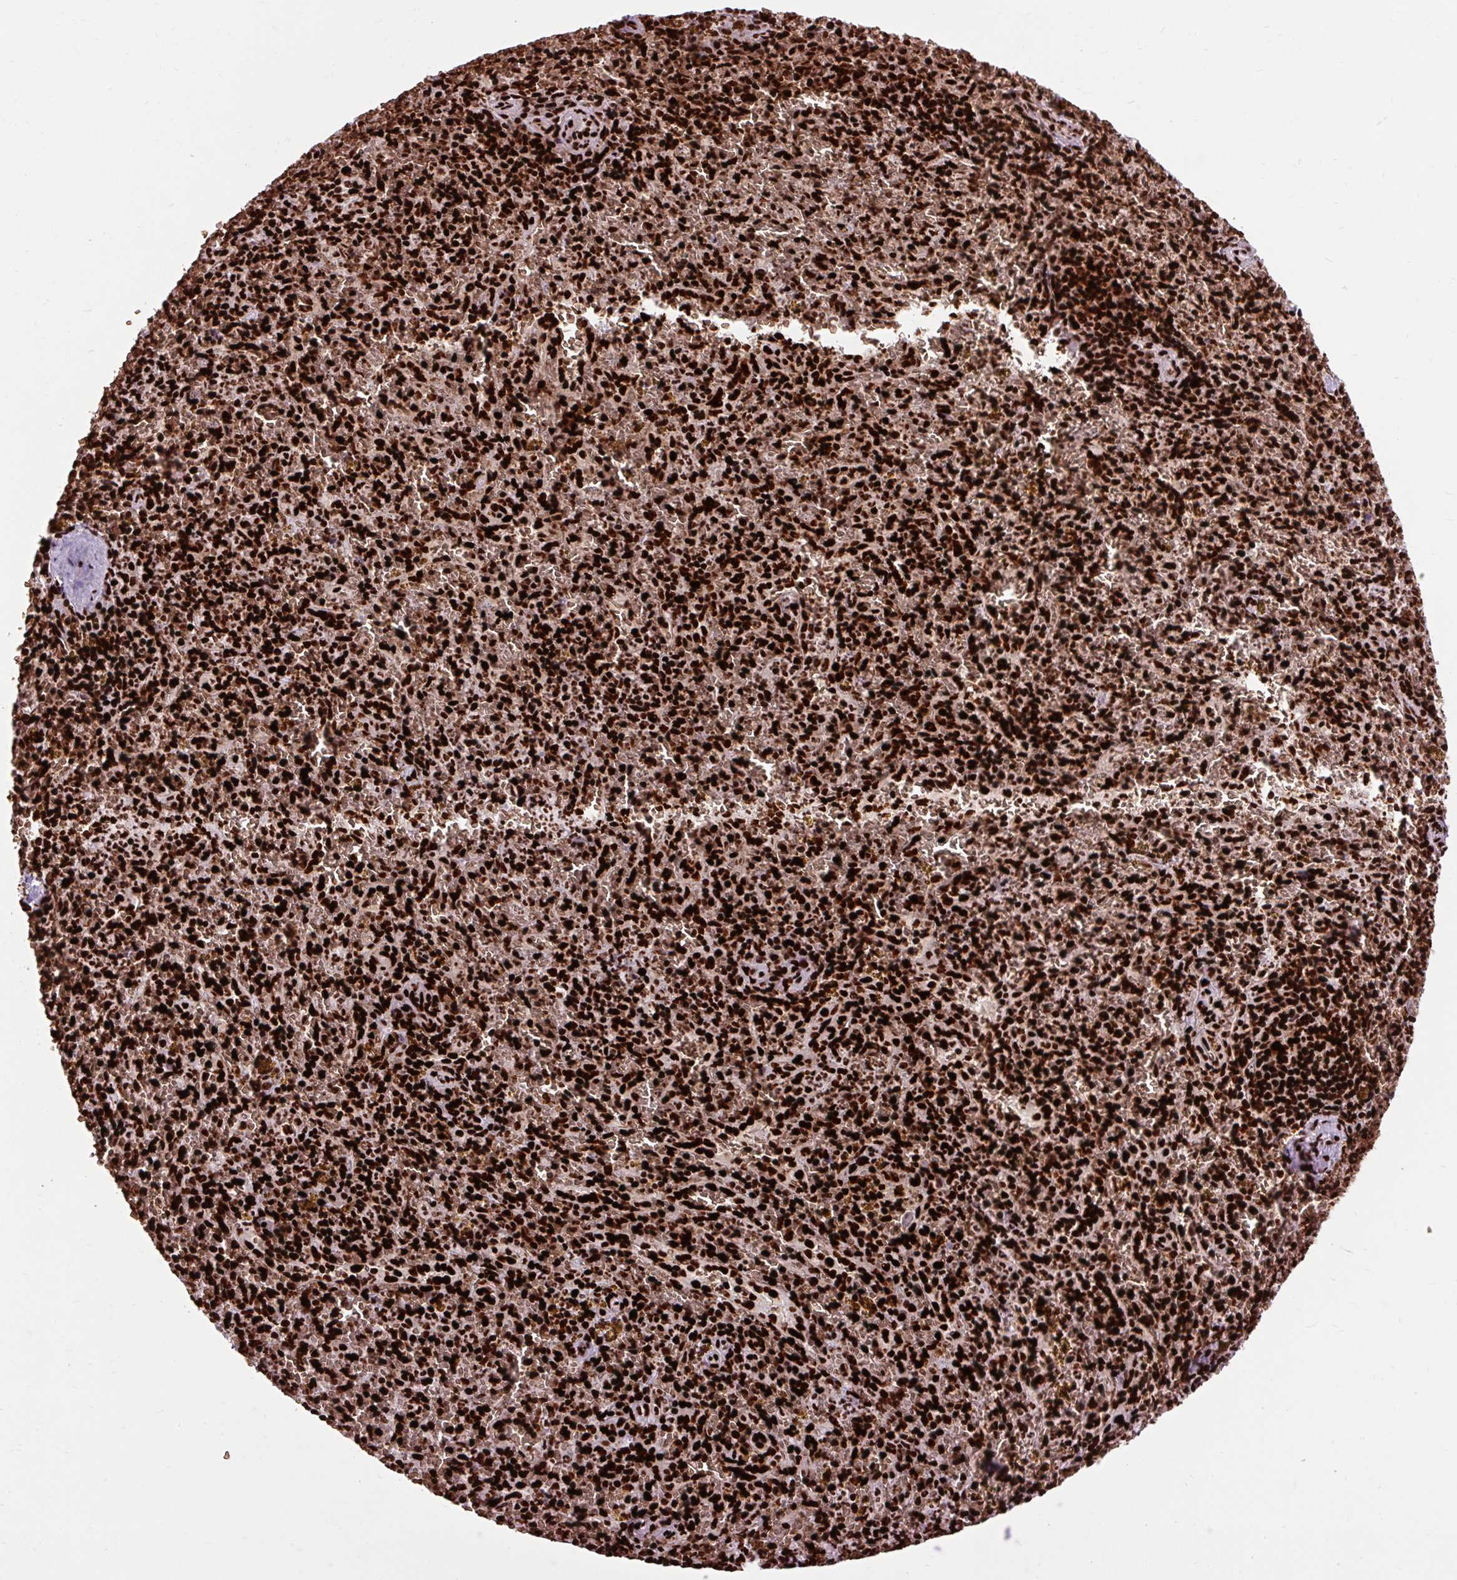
{"staining": {"intensity": "strong", "quantity": ">75%", "location": "nuclear"}, "tissue": "spleen", "cell_type": "Cells in red pulp", "image_type": "normal", "snomed": [{"axis": "morphology", "description": "Normal tissue, NOS"}, {"axis": "topography", "description": "Spleen"}], "caption": "An immunohistochemistry (IHC) histopathology image of benign tissue is shown. Protein staining in brown shows strong nuclear positivity in spleen within cells in red pulp.", "gene": "FUS", "patient": {"sex": "male", "age": 57}}